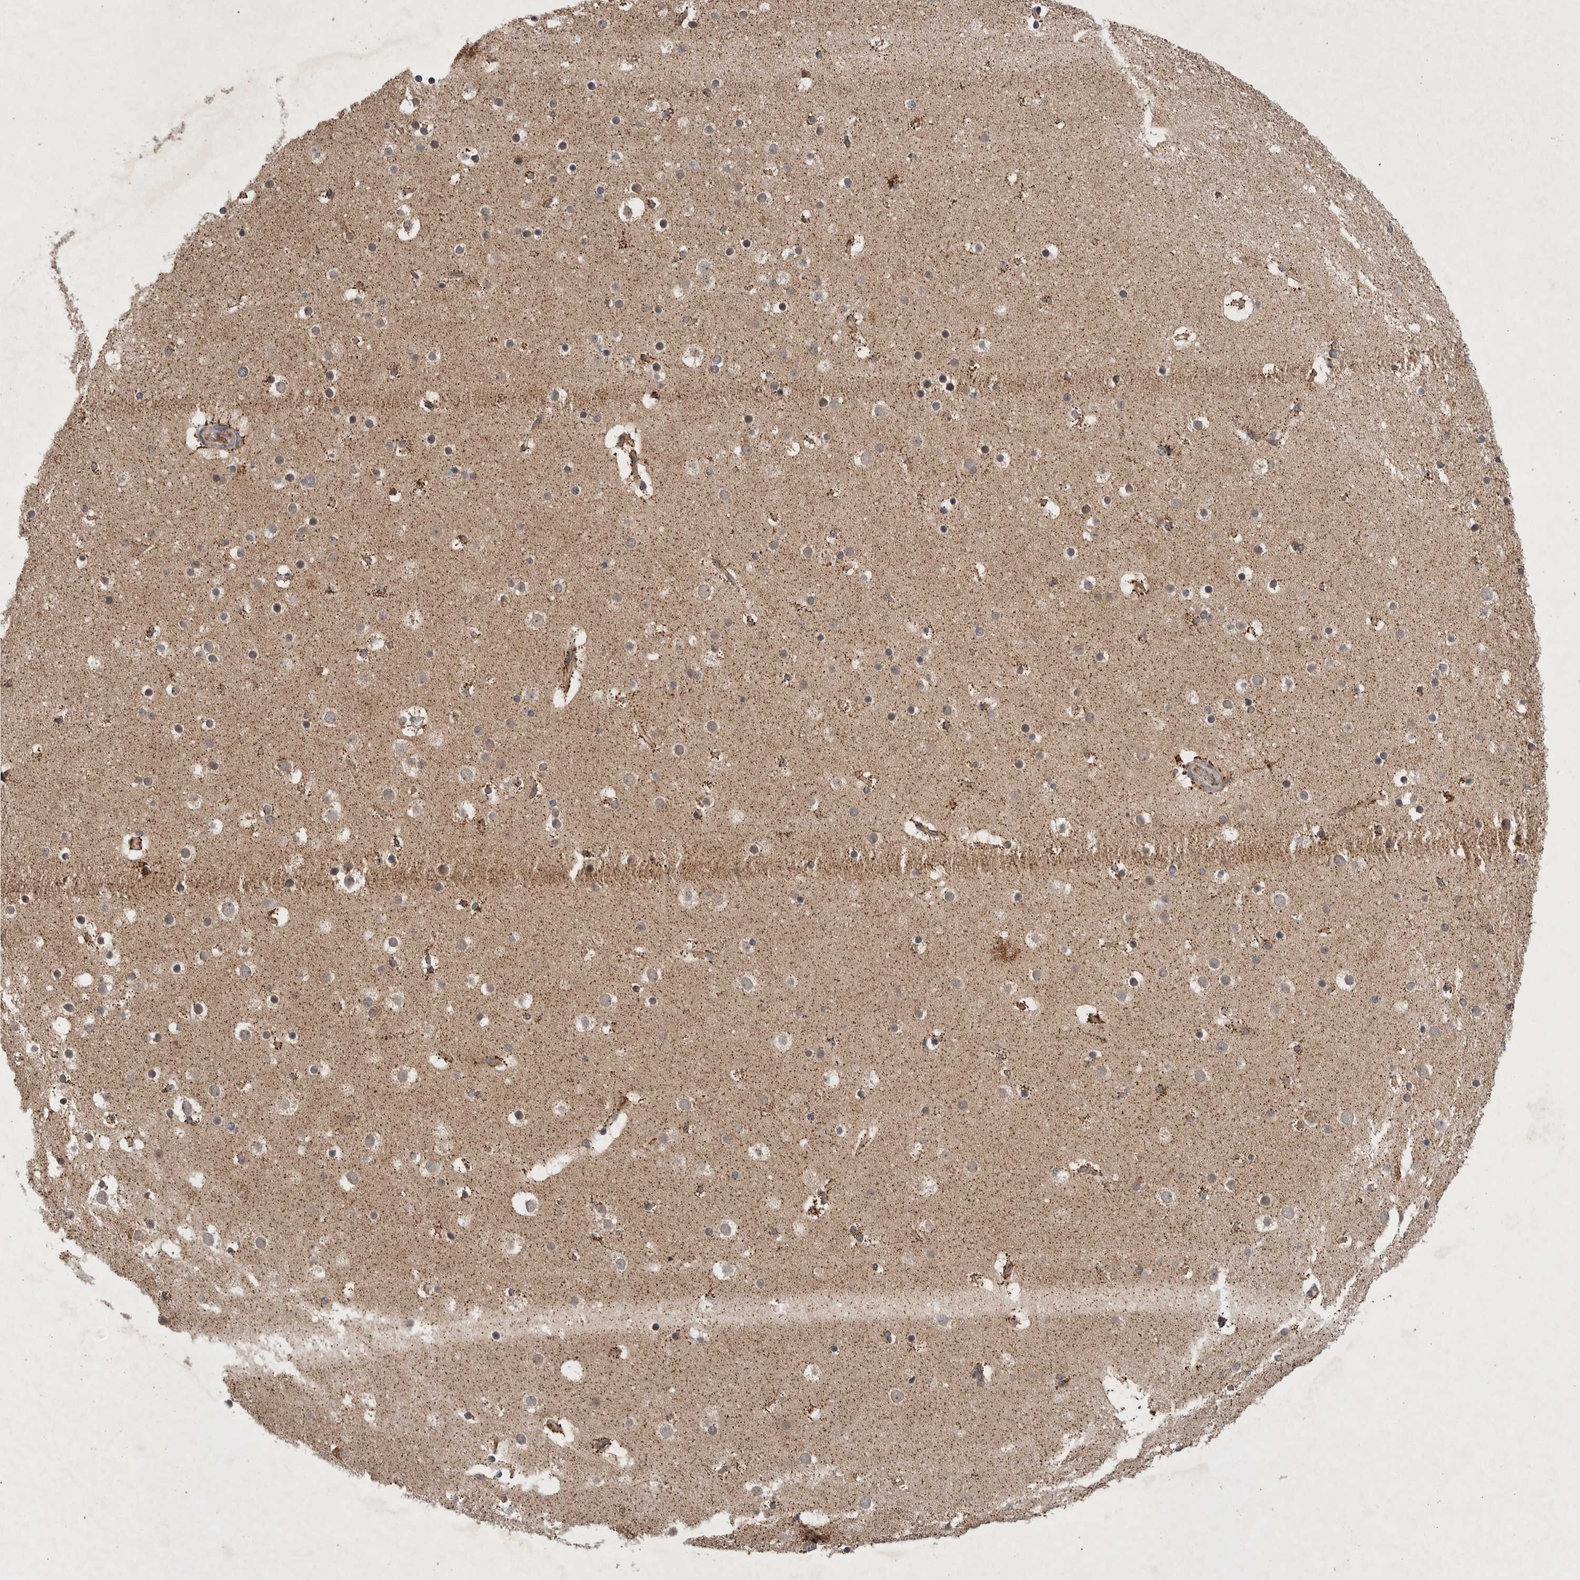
{"staining": {"intensity": "weak", "quantity": ">75%", "location": "cytoplasmic/membranous"}, "tissue": "cerebral cortex", "cell_type": "Endothelial cells", "image_type": "normal", "snomed": [{"axis": "morphology", "description": "Normal tissue, NOS"}, {"axis": "topography", "description": "Cerebral cortex"}], "caption": "Immunohistochemistry photomicrograph of unremarkable human cerebral cortex stained for a protein (brown), which displays low levels of weak cytoplasmic/membranous staining in about >75% of endothelial cells.", "gene": "PDCD2", "patient": {"sex": "male", "age": 57}}